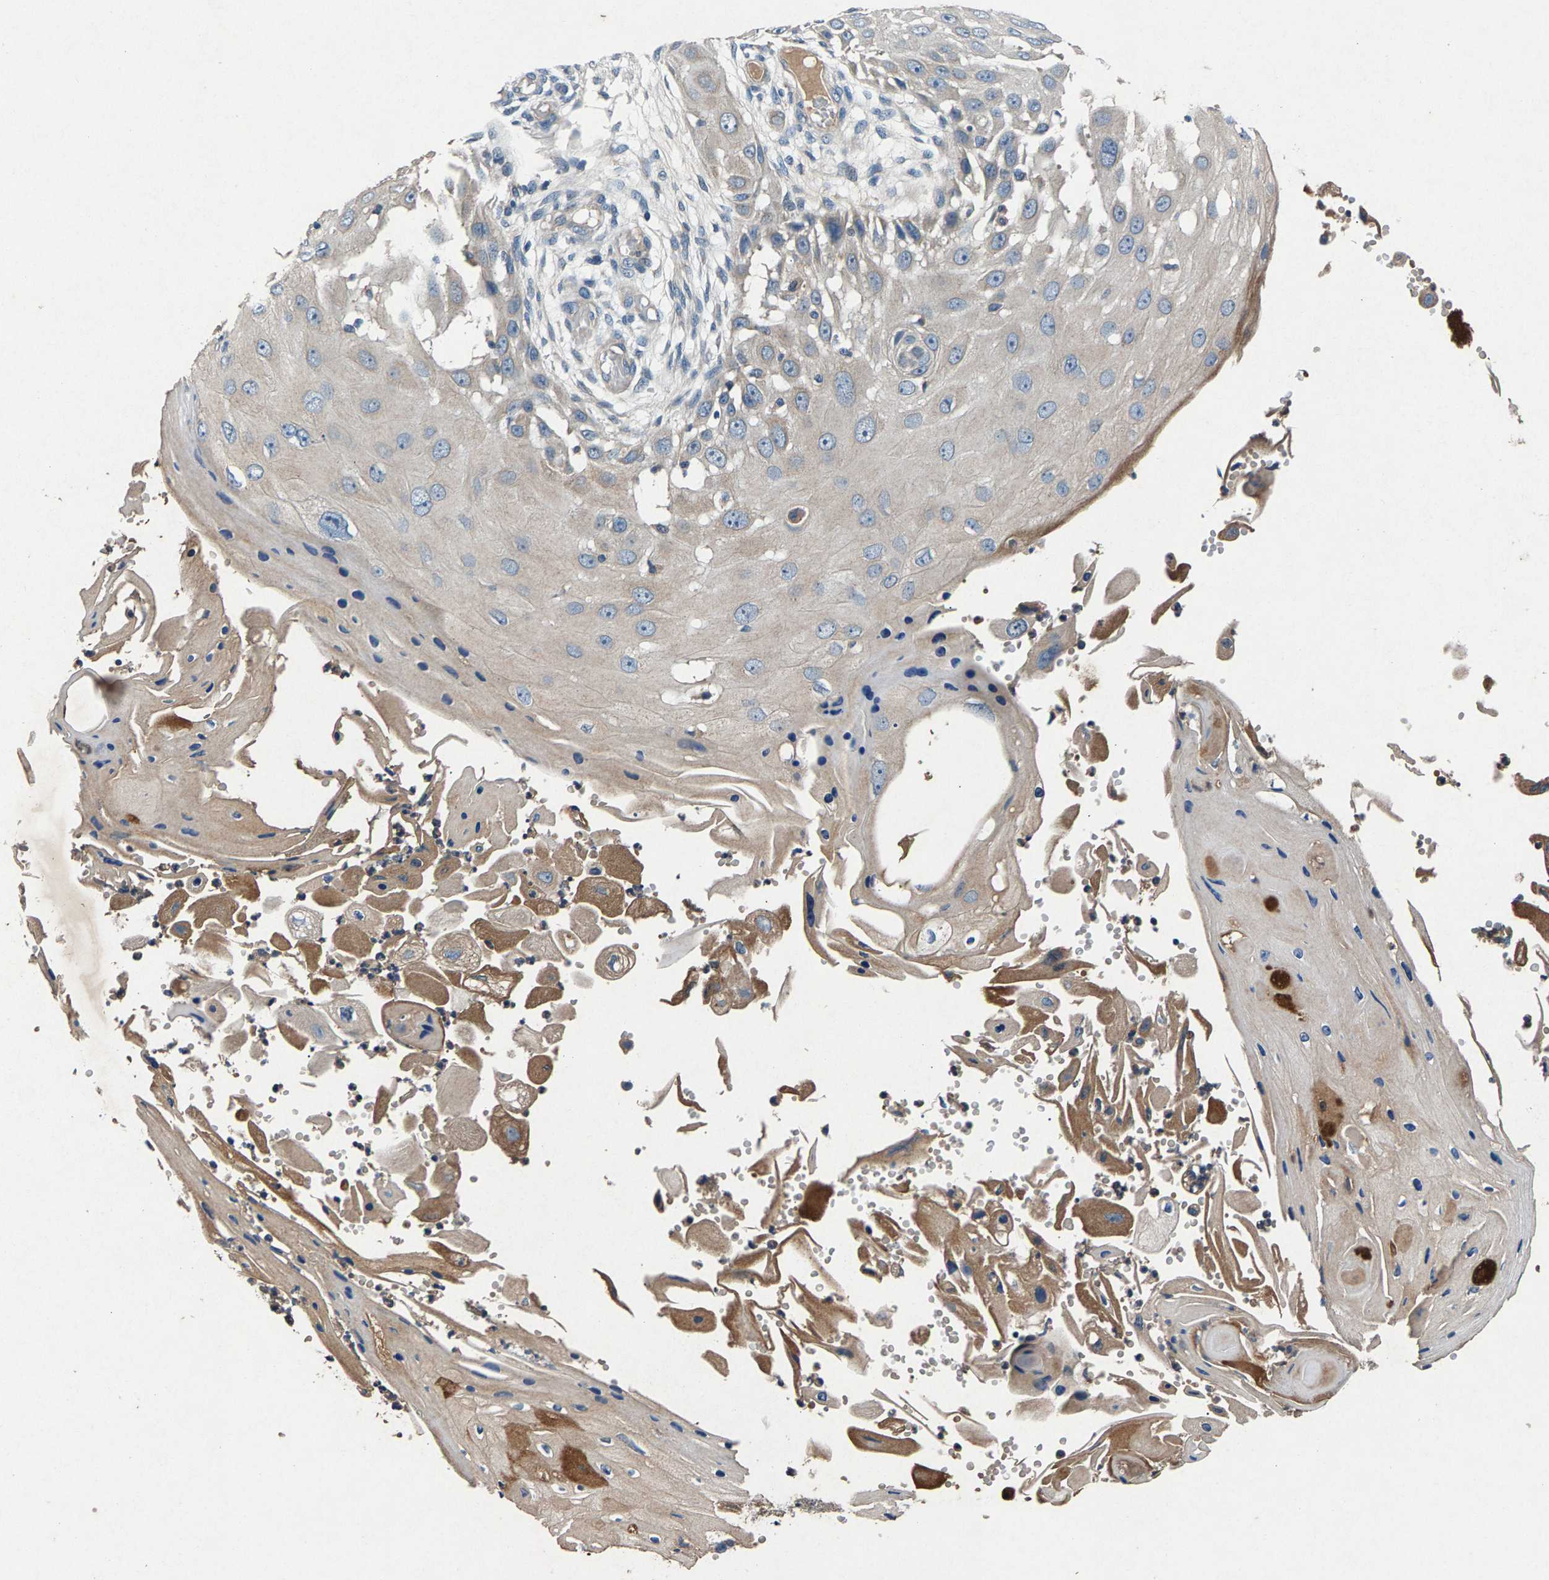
{"staining": {"intensity": "weak", "quantity": "<25%", "location": "cytoplasmic/membranous"}, "tissue": "skin cancer", "cell_type": "Tumor cells", "image_type": "cancer", "snomed": [{"axis": "morphology", "description": "Squamous cell carcinoma, NOS"}, {"axis": "topography", "description": "Skin"}], "caption": "Photomicrograph shows no significant protein positivity in tumor cells of skin cancer.", "gene": "PRXL2C", "patient": {"sex": "female", "age": 44}}